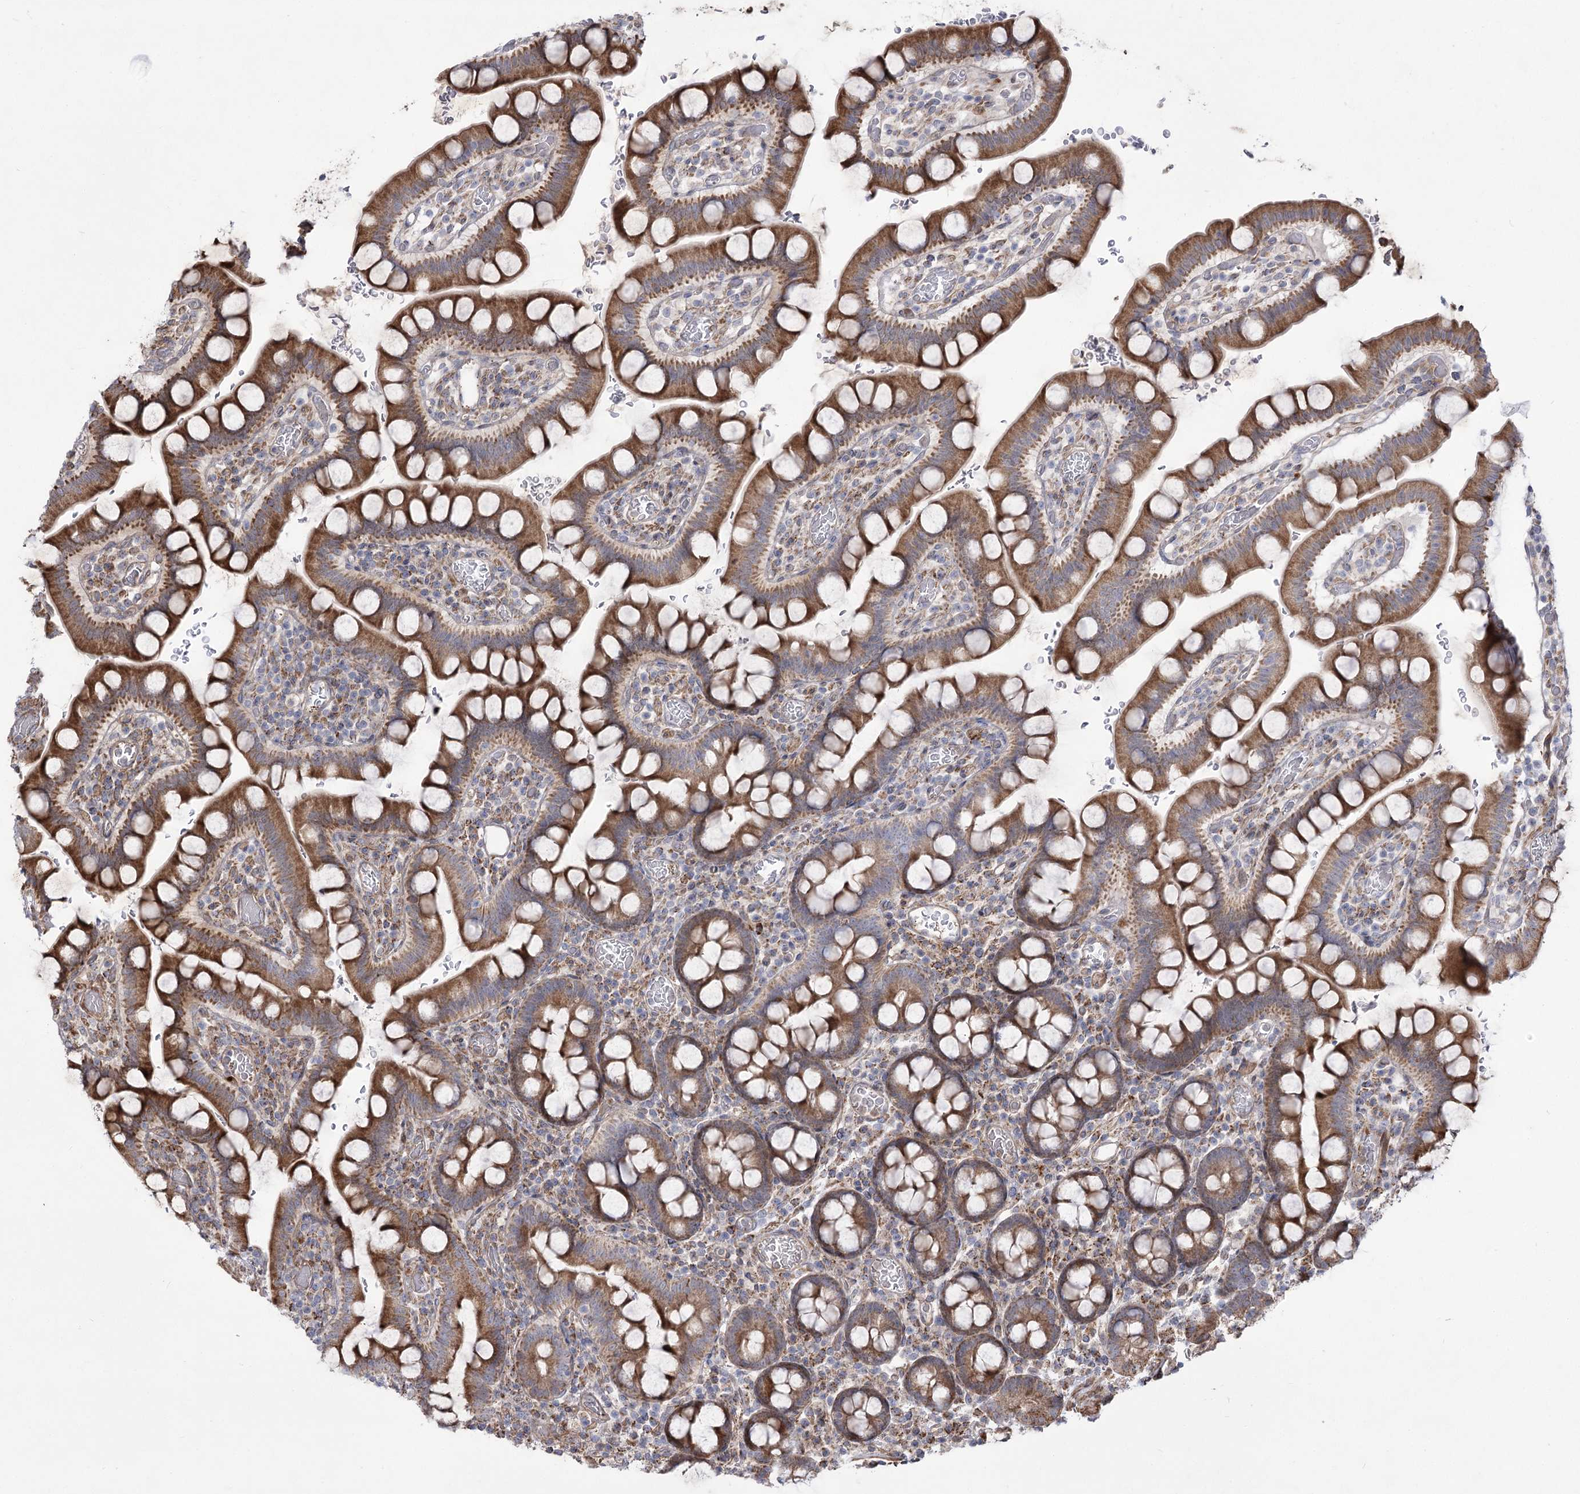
{"staining": {"intensity": "moderate", "quantity": ">75%", "location": "cytoplasmic/membranous"}, "tissue": "small intestine", "cell_type": "Glandular cells", "image_type": "normal", "snomed": [{"axis": "morphology", "description": "Normal tissue, NOS"}, {"axis": "topography", "description": "Stomach, upper"}, {"axis": "topography", "description": "Stomach, lower"}, {"axis": "topography", "description": "Small intestine"}], "caption": "Normal small intestine was stained to show a protein in brown. There is medium levels of moderate cytoplasmic/membranous positivity in approximately >75% of glandular cells.", "gene": "RNF24", "patient": {"sex": "male", "age": 68}}